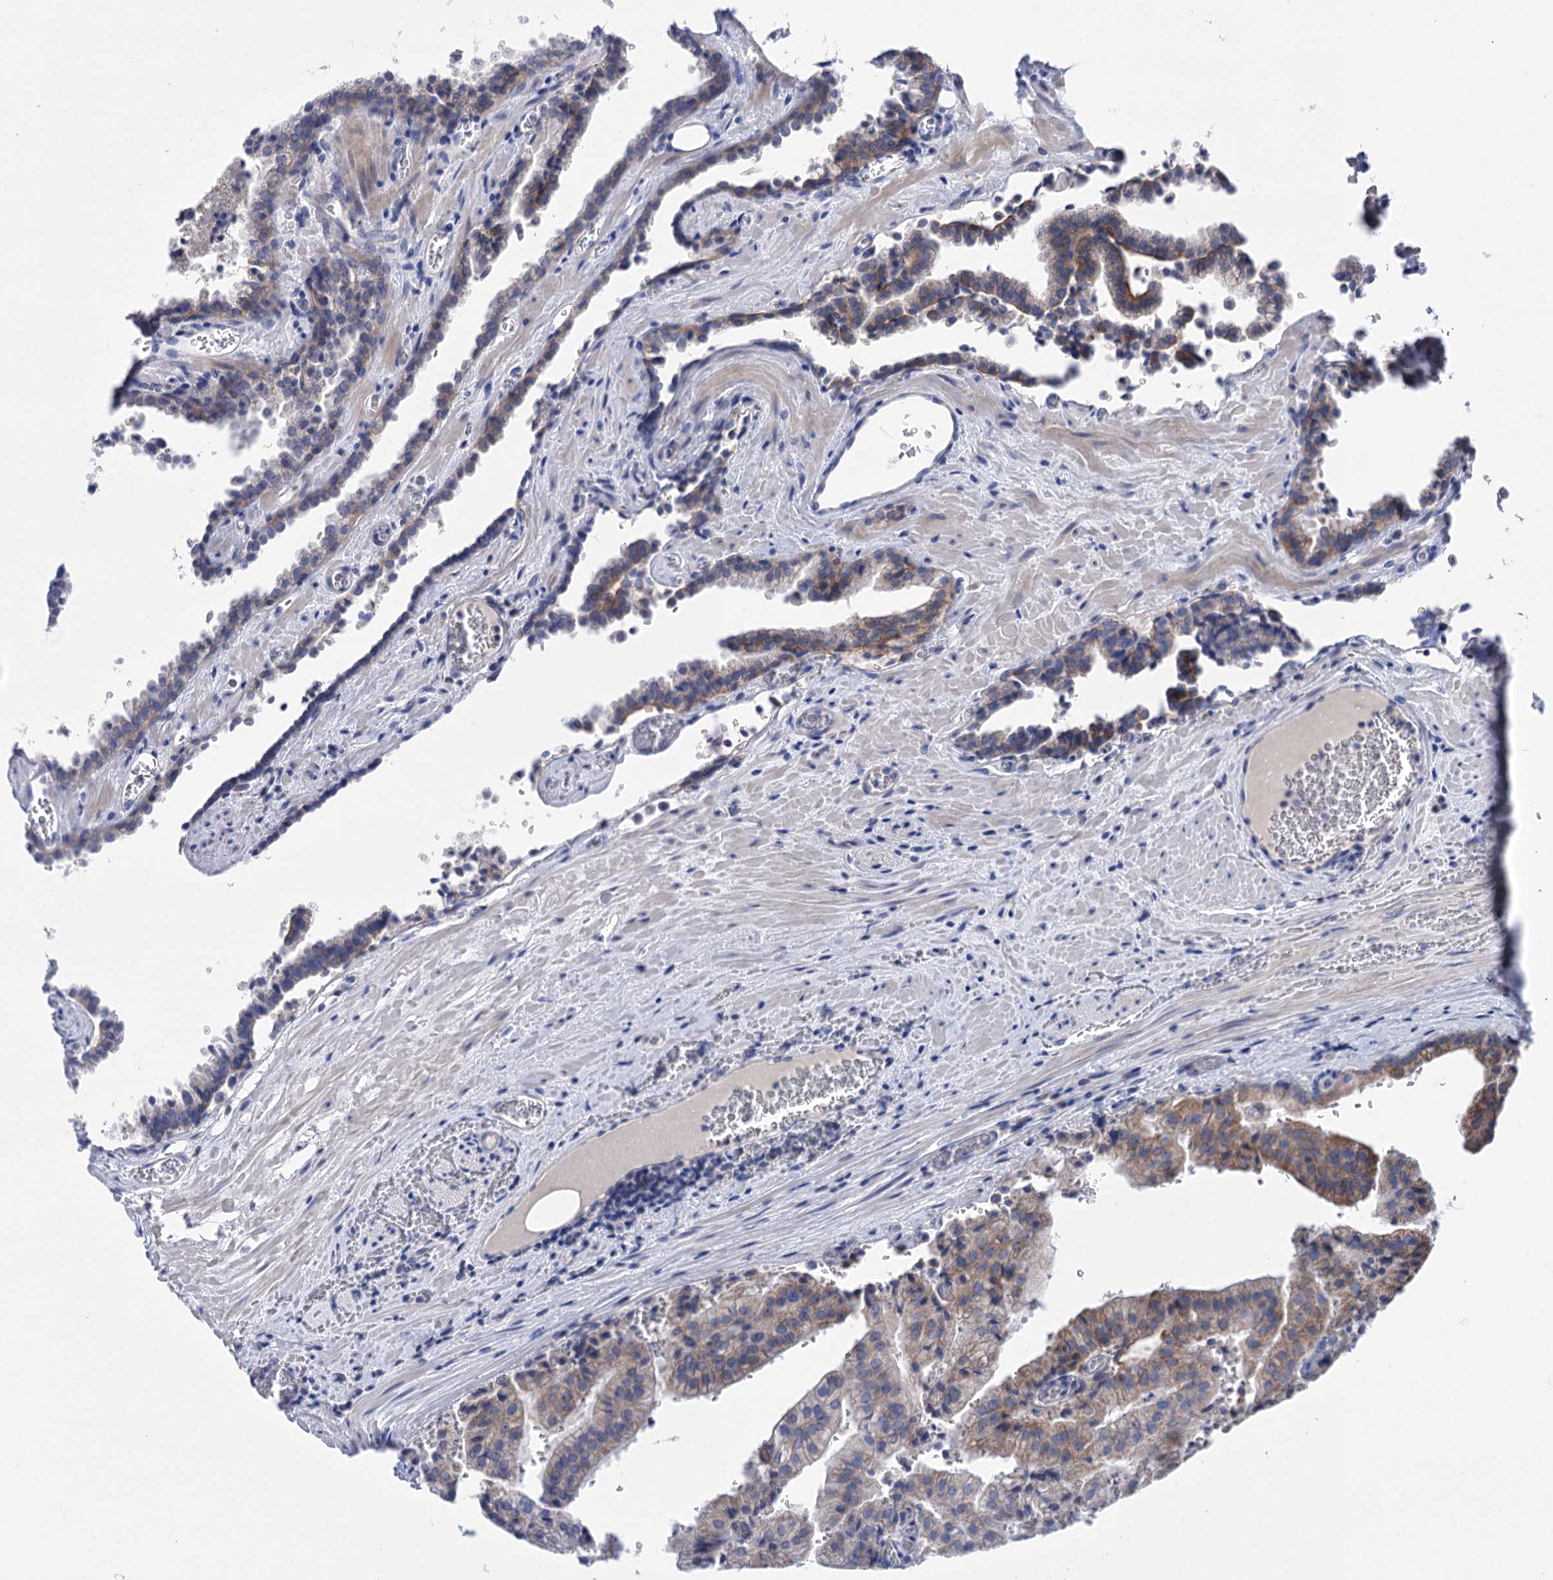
{"staining": {"intensity": "weak", "quantity": "25%-75%", "location": "cytoplasmic/membranous"}, "tissue": "prostate cancer", "cell_type": "Tumor cells", "image_type": "cancer", "snomed": [{"axis": "morphology", "description": "Adenocarcinoma, High grade"}, {"axis": "topography", "description": "Prostate"}], "caption": "Prostate cancer (high-grade adenocarcinoma) was stained to show a protein in brown. There is low levels of weak cytoplasmic/membranous positivity in about 25%-75% of tumor cells.", "gene": "YARS2", "patient": {"sex": "male", "age": 68}}